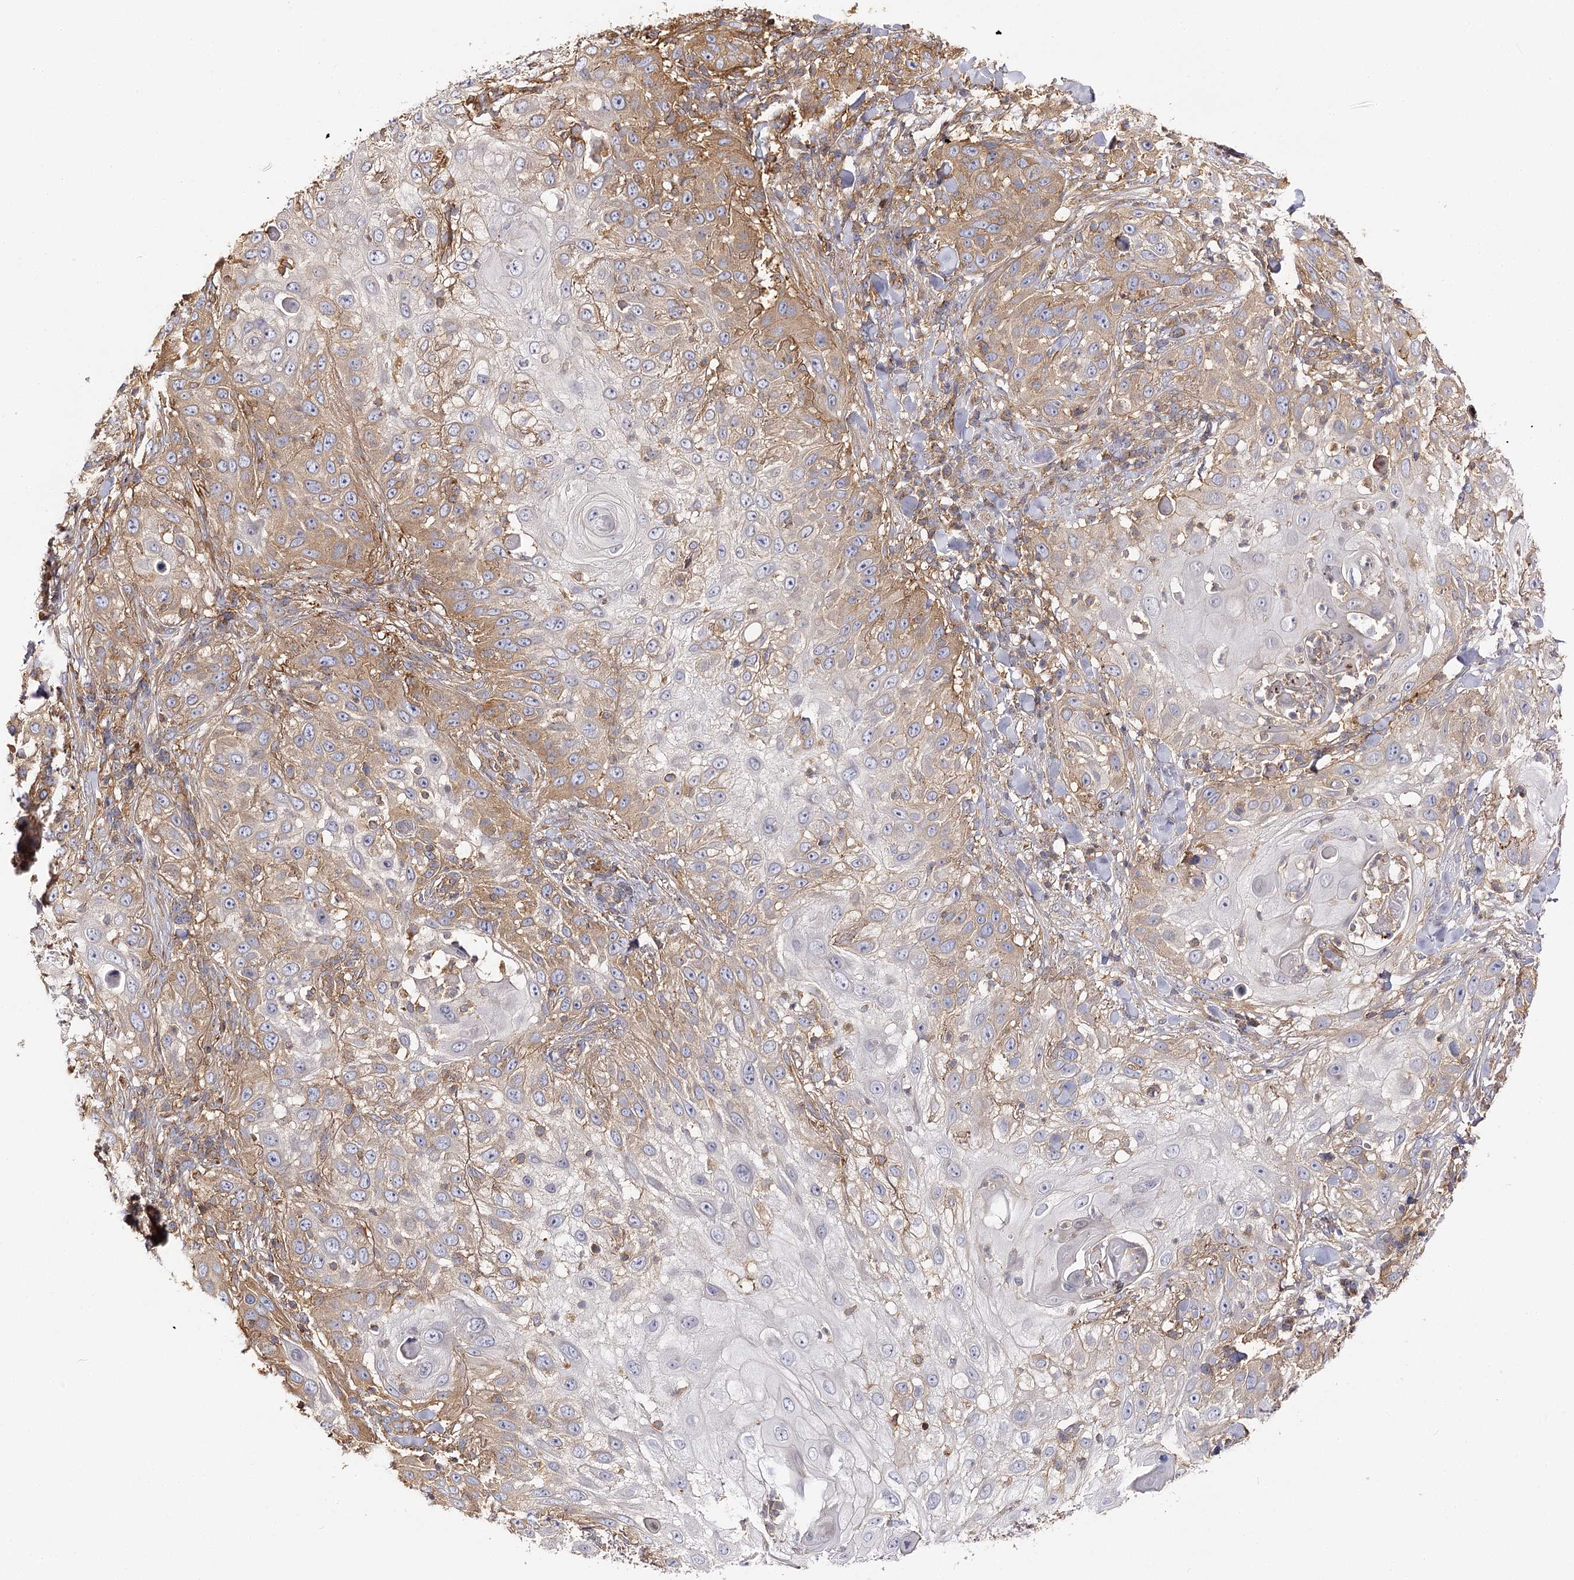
{"staining": {"intensity": "moderate", "quantity": "25%-75%", "location": "cytoplasmic/membranous"}, "tissue": "skin cancer", "cell_type": "Tumor cells", "image_type": "cancer", "snomed": [{"axis": "morphology", "description": "Squamous cell carcinoma, NOS"}, {"axis": "topography", "description": "Skin"}], "caption": "There is medium levels of moderate cytoplasmic/membranous expression in tumor cells of skin cancer, as demonstrated by immunohistochemical staining (brown color).", "gene": "SEC24B", "patient": {"sex": "female", "age": 44}}